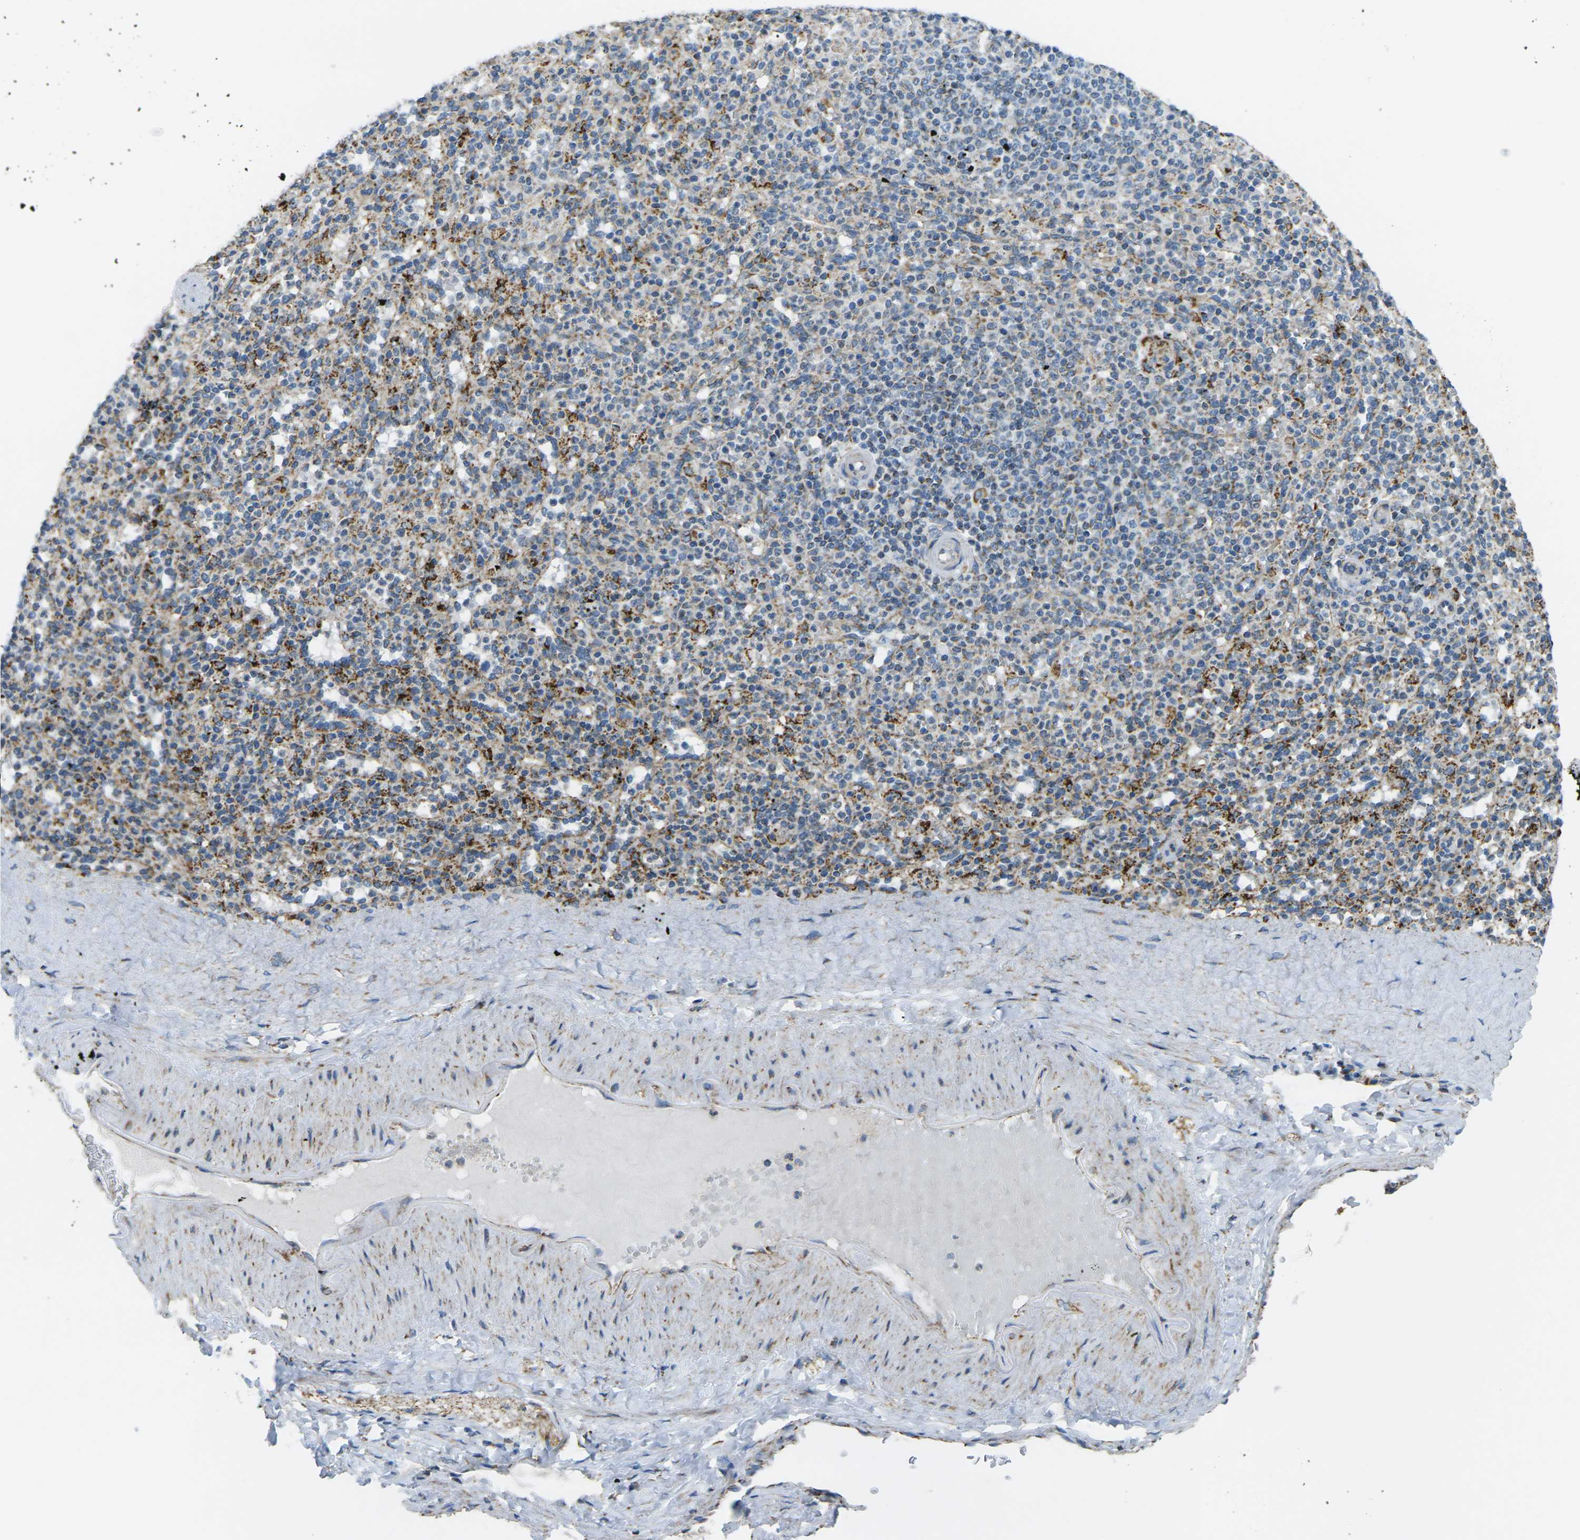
{"staining": {"intensity": "moderate", "quantity": "25%-75%", "location": "cytoplasmic/membranous"}, "tissue": "spleen", "cell_type": "Cells in red pulp", "image_type": "normal", "snomed": [{"axis": "morphology", "description": "Normal tissue, NOS"}, {"axis": "topography", "description": "Spleen"}], "caption": "Immunohistochemistry (IHC) photomicrograph of benign spleen stained for a protein (brown), which exhibits medium levels of moderate cytoplasmic/membranous expression in about 25%-75% of cells in red pulp.", "gene": "CYB5R1", "patient": {"sex": "male", "age": 36}}